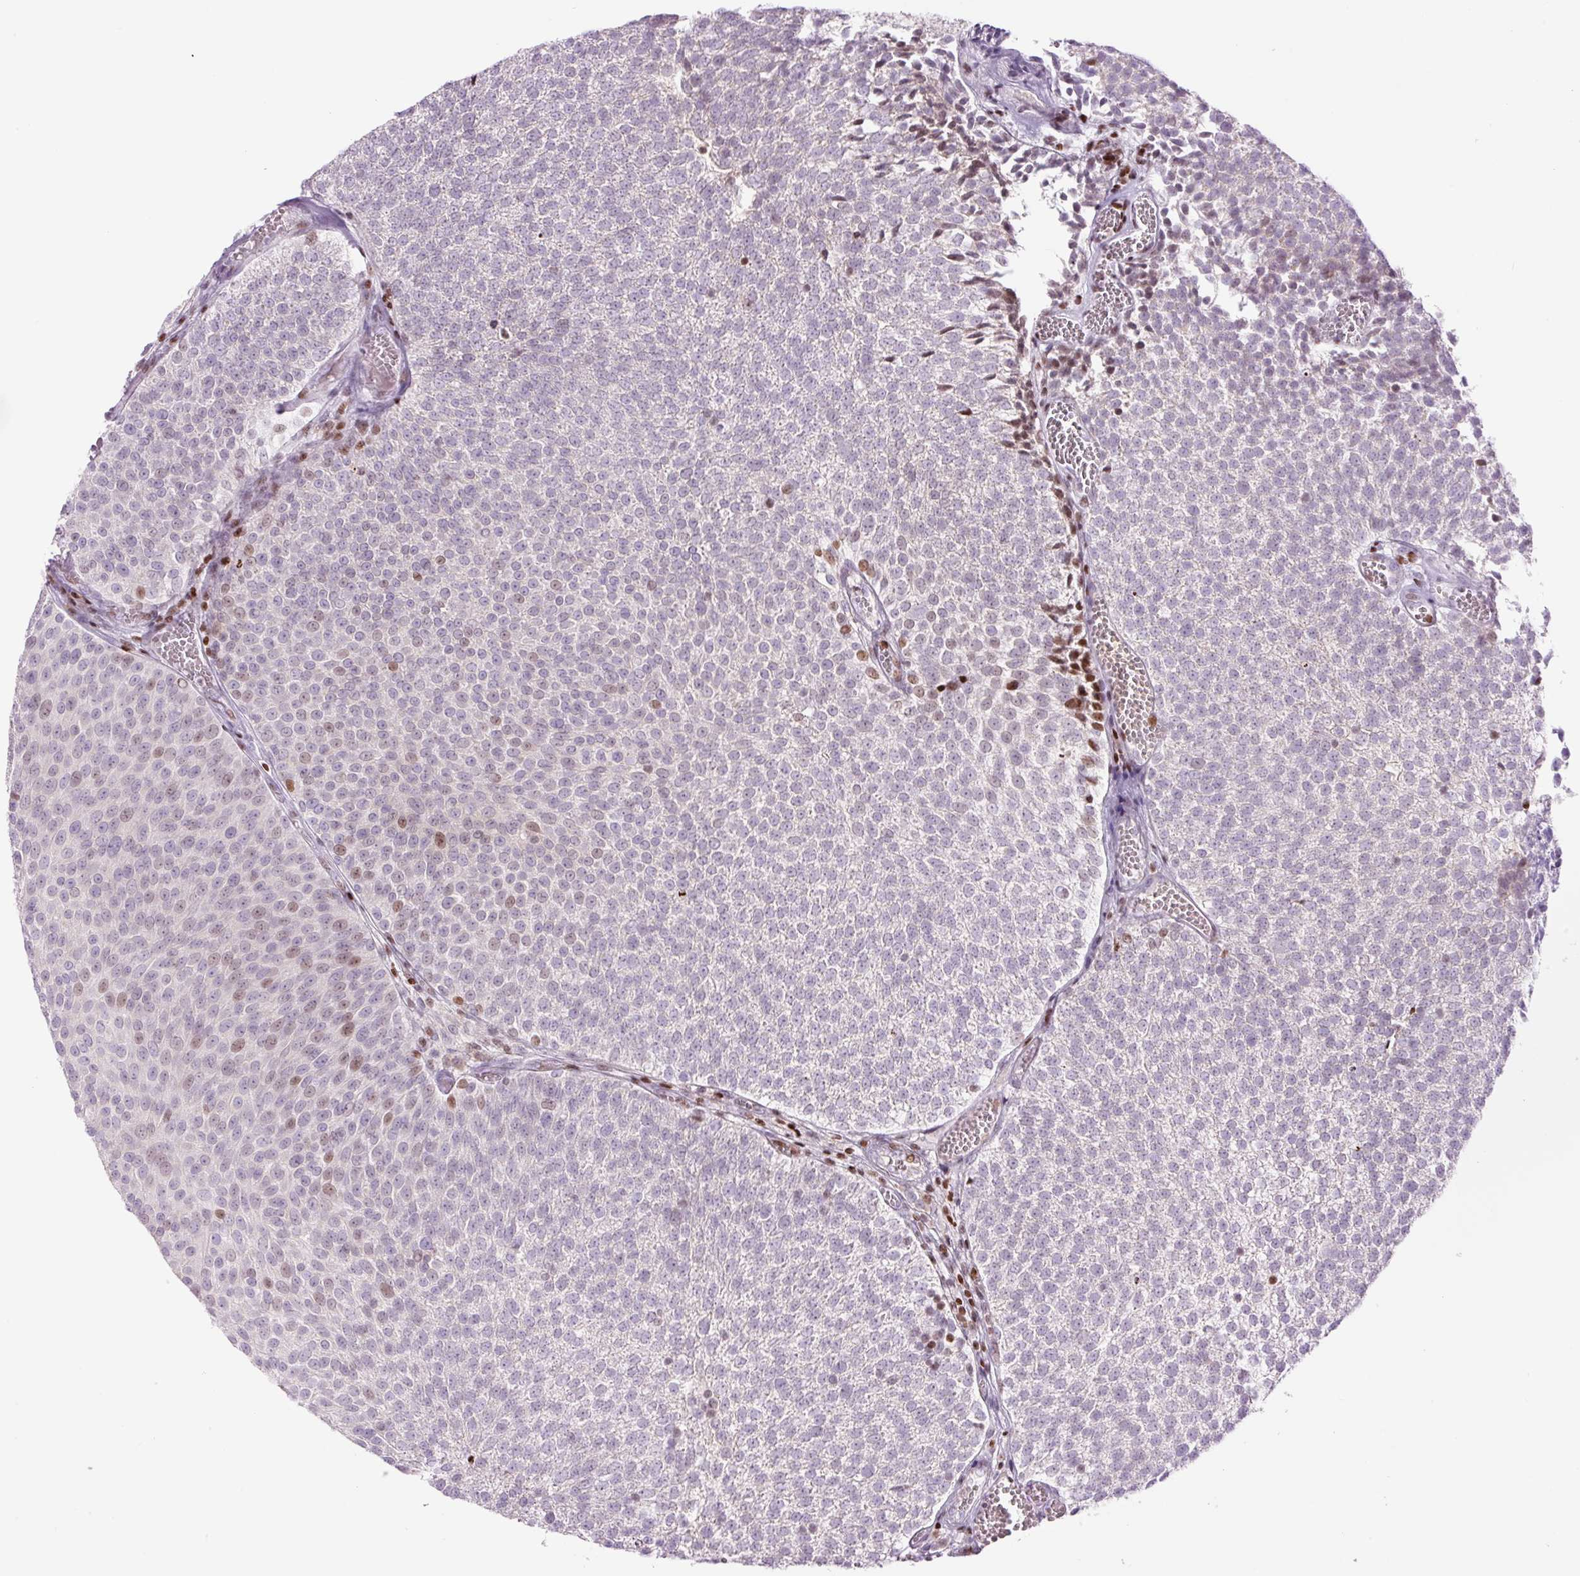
{"staining": {"intensity": "moderate", "quantity": "<25%", "location": "nuclear"}, "tissue": "urothelial cancer", "cell_type": "Tumor cells", "image_type": "cancer", "snomed": [{"axis": "morphology", "description": "Urothelial carcinoma, Low grade"}, {"axis": "topography", "description": "Urinary bladder"}], "caption": "Immunohistochemistry histopathology image of neoplastic tissue: urothelial cancer stained using immunohistochemistry (IHC) shows low levels of moderate protein expression localized specifically in the nuclear of tumor cells, appearing as a nuclear brown color.", "gene": "TMEM177", "patient": {"sex": "female", "age": 79}}